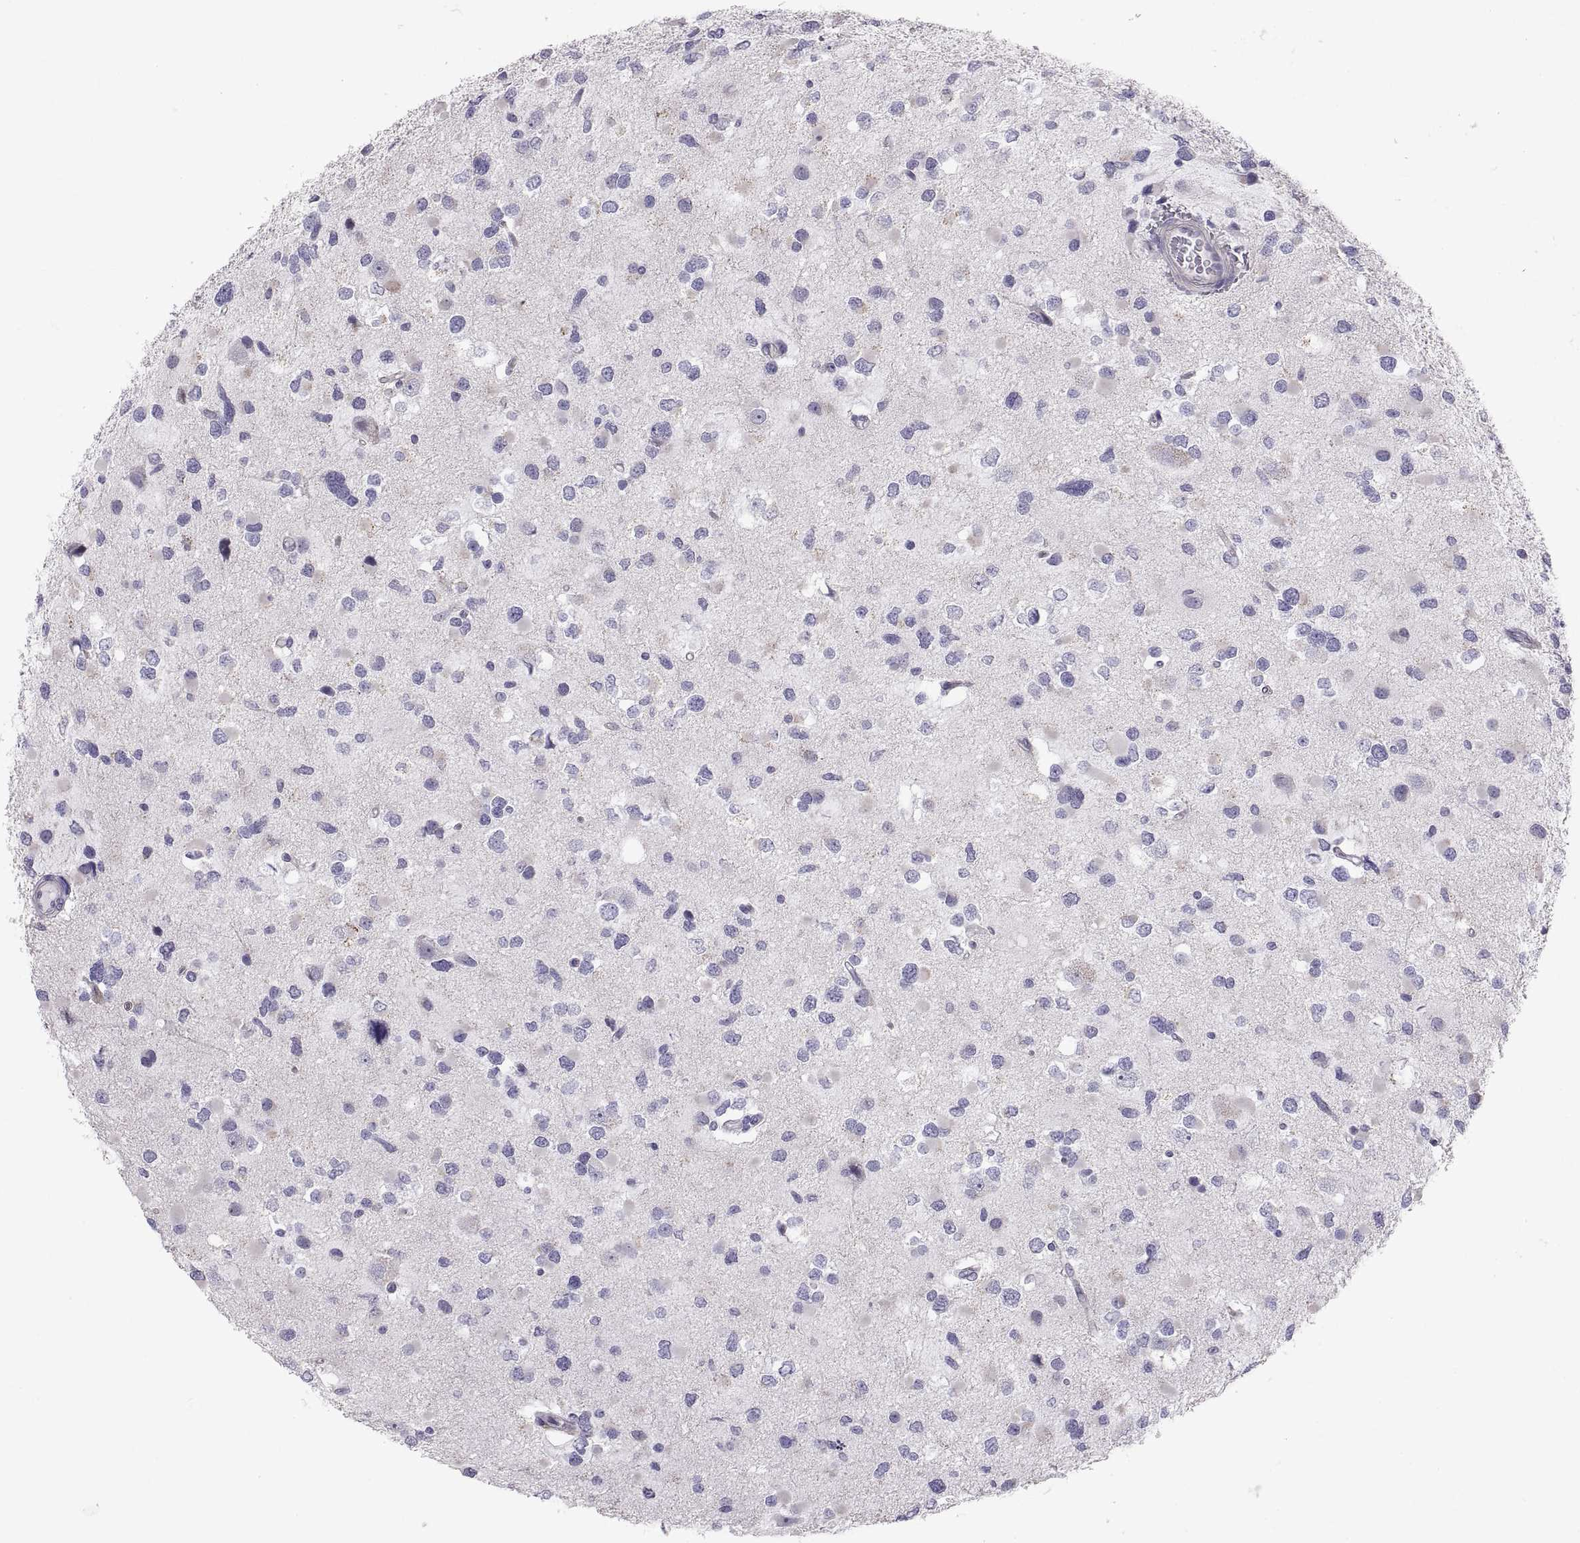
{"staining": {"intensity": "negative", "quantity": "none", "location": "none"}, "tissue": "glioma", "cell_type": "Tumor cells", "image_type": "cancer", "snomed": [{"axis": "morphology", "description": "Glioma, malignant, Low grade"}, {"axis": "topography", "description": "Brain"}], "caption": "Histopathology image shows no protein staining in tumor cells of glioma tissue.", "gene": "FAM170A", "patient": {"sex": "female", "age": 32}}